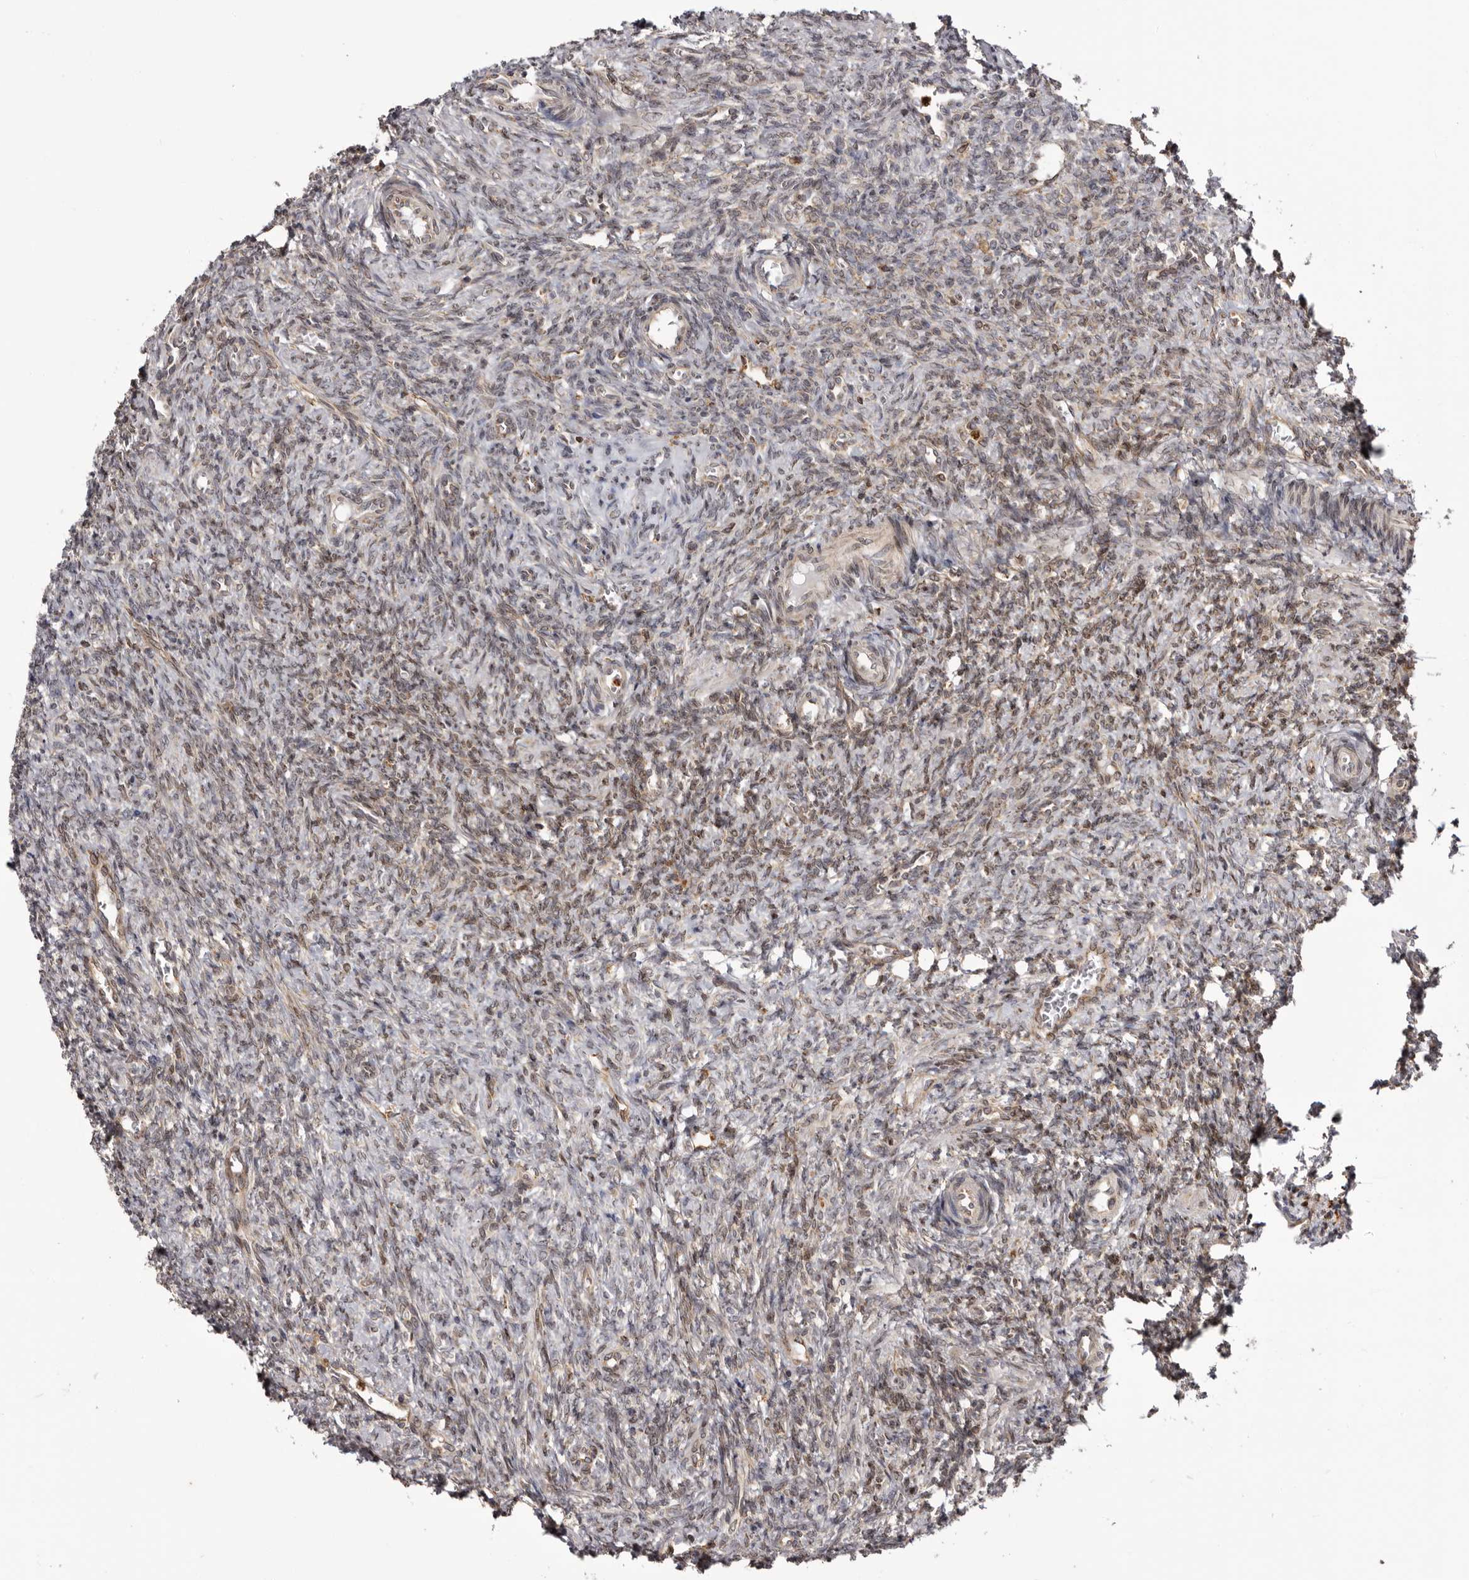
{"staining": {"intensity": "weak", "quantity": "<25%", "location": "cytoplasmic/membranous,nuclear"}, "tissue": "ovary", "cell_type": "Ovarian stroma cells", "image_type": "normal", "snomed": [{"axis": "morphology", "description": "Normal tissue, NOS"}, {"axis": "topography", "description": "Ovary"}], "caption": "IHC of benign ovary shows no staining in ovarian stroma cells. (Stains: DAB immunohistochemistry (IHC) with hematoxylin counter stain, Microscopy: brightfield microscopy at high magnification).", "gene": "C4orf3", "patient": {"sex": "female", "age": 41}}